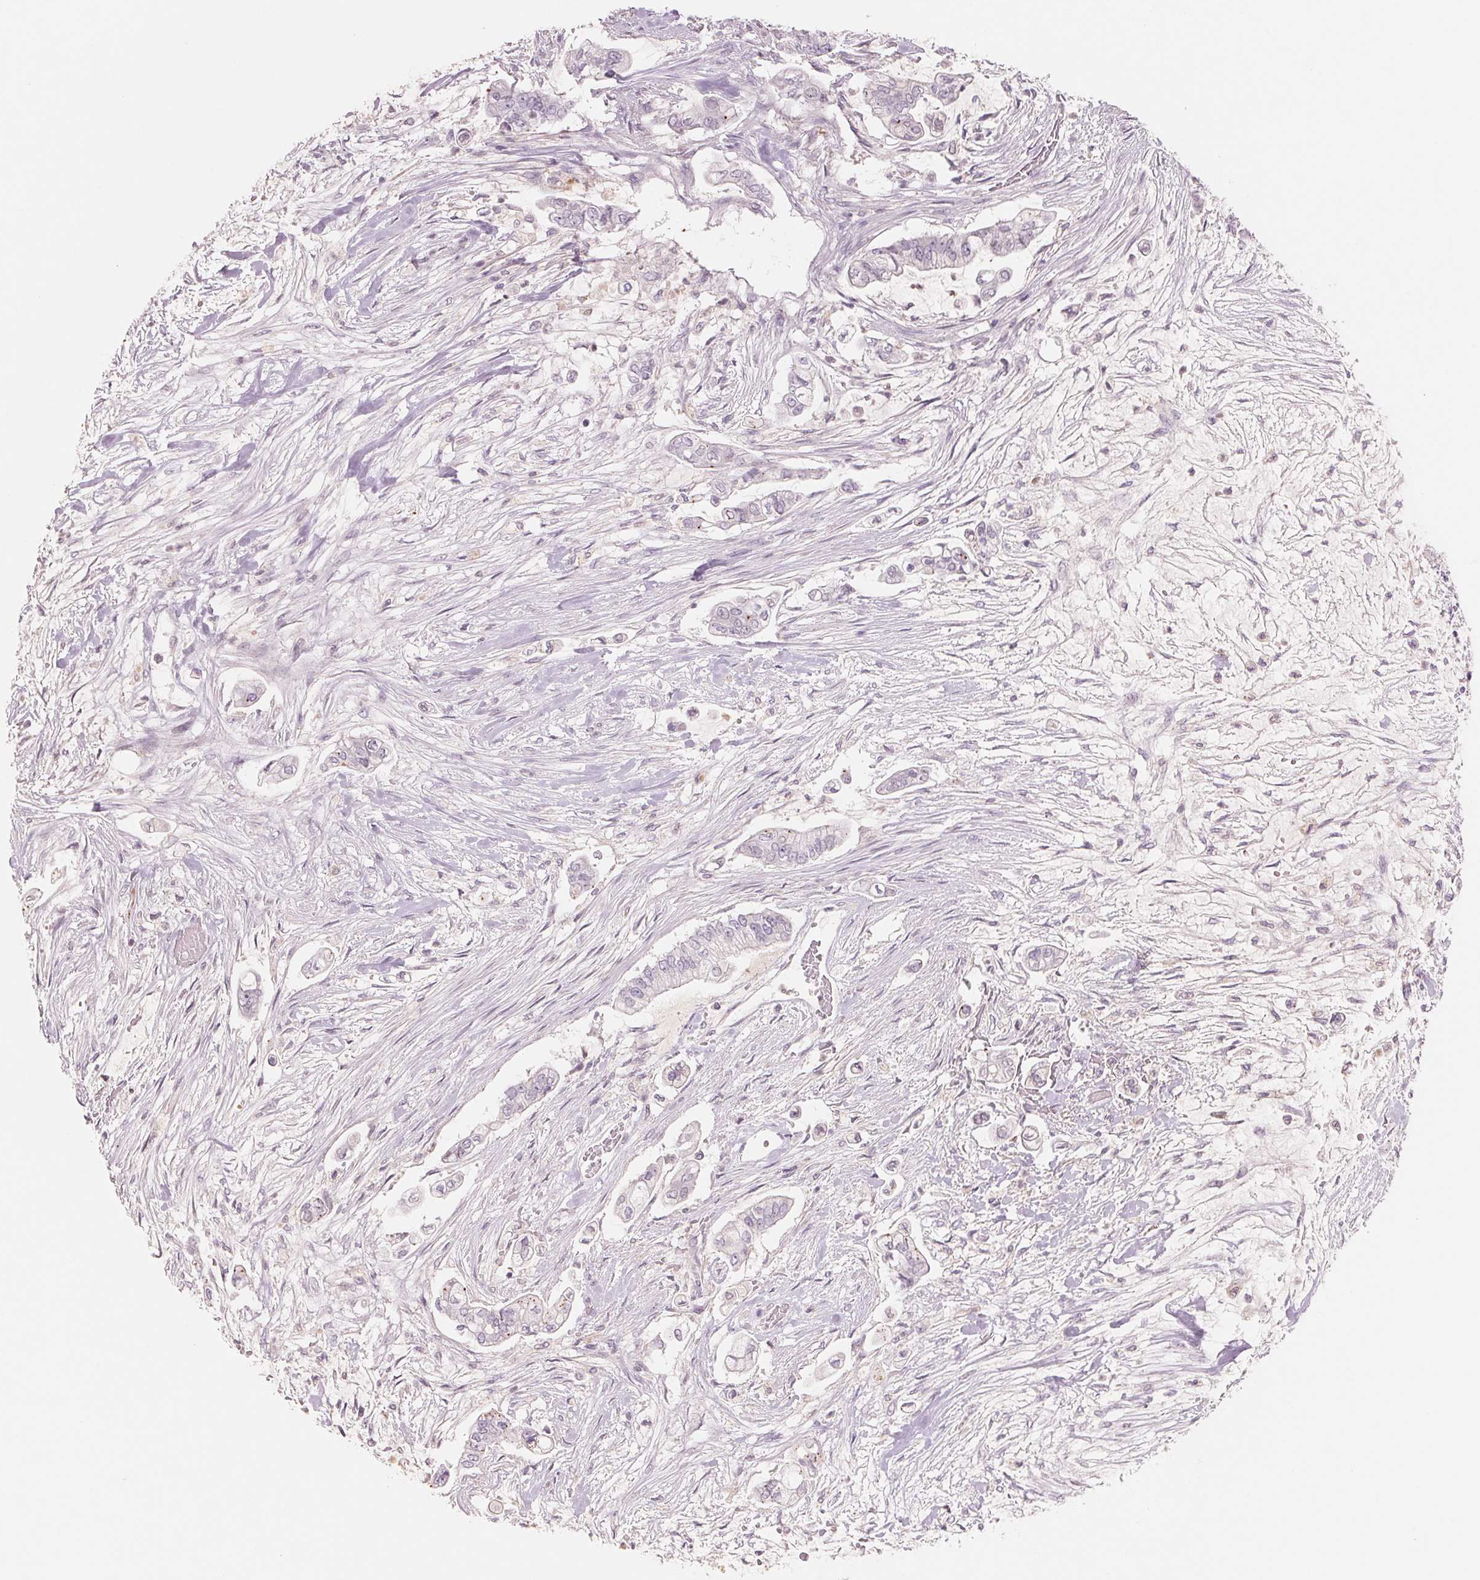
{"staining": {"intensity": "negative", "quantity": "none", "location": "none"}, "tissue": "pancreatic cancer", "cell_type": "Tumor cells", "image_type": "cancer", "snomed": [{"axis": "morphology", "description": "Adenocarcinoma, NOS"}, {"axis": "topography", "description": "Pancreas"}], "caption": "The image displays no staining of tumor cells in pancreatic adenocarcinoma.", "gene": "SLC17A4", "patient": {"sex": "female", "age": 69}}